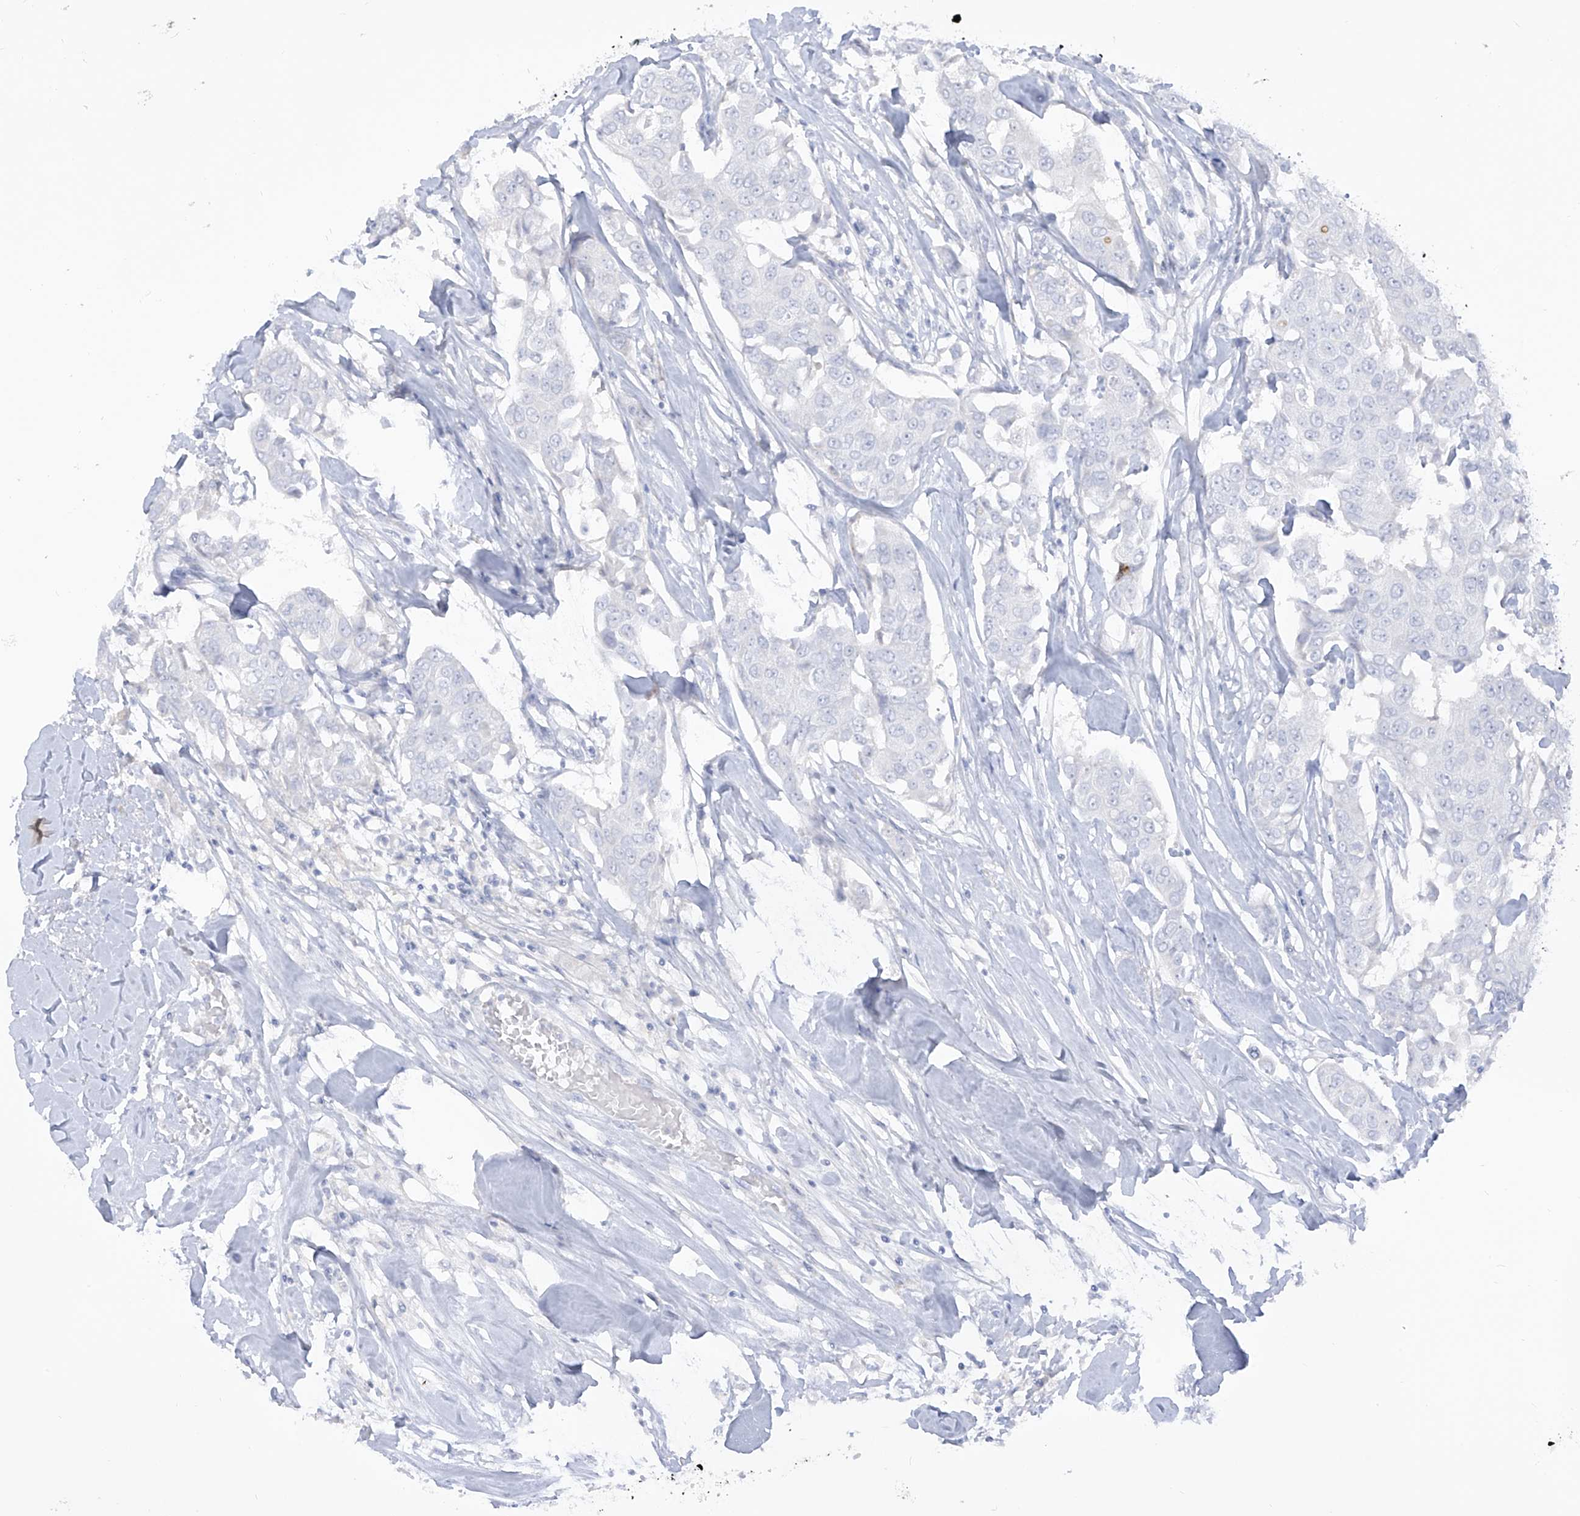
{"staining": {"intensity": "negative", "quantity": "none", "location": "none"}, "tissue": "breast cancer", "cell_type": "Tumor cells", "image_type": "cancer", "snomed": [{"axis": "morphology", "description": "Duct carcinoma"}, {"axis": "topography", "description": "Breast"}], "caption": "There is no significant expression in tumor cells of breast infiltrating ductal carcinoma.", "gene": "NOTO", "patient": {"sex": "female", "age": 80}}